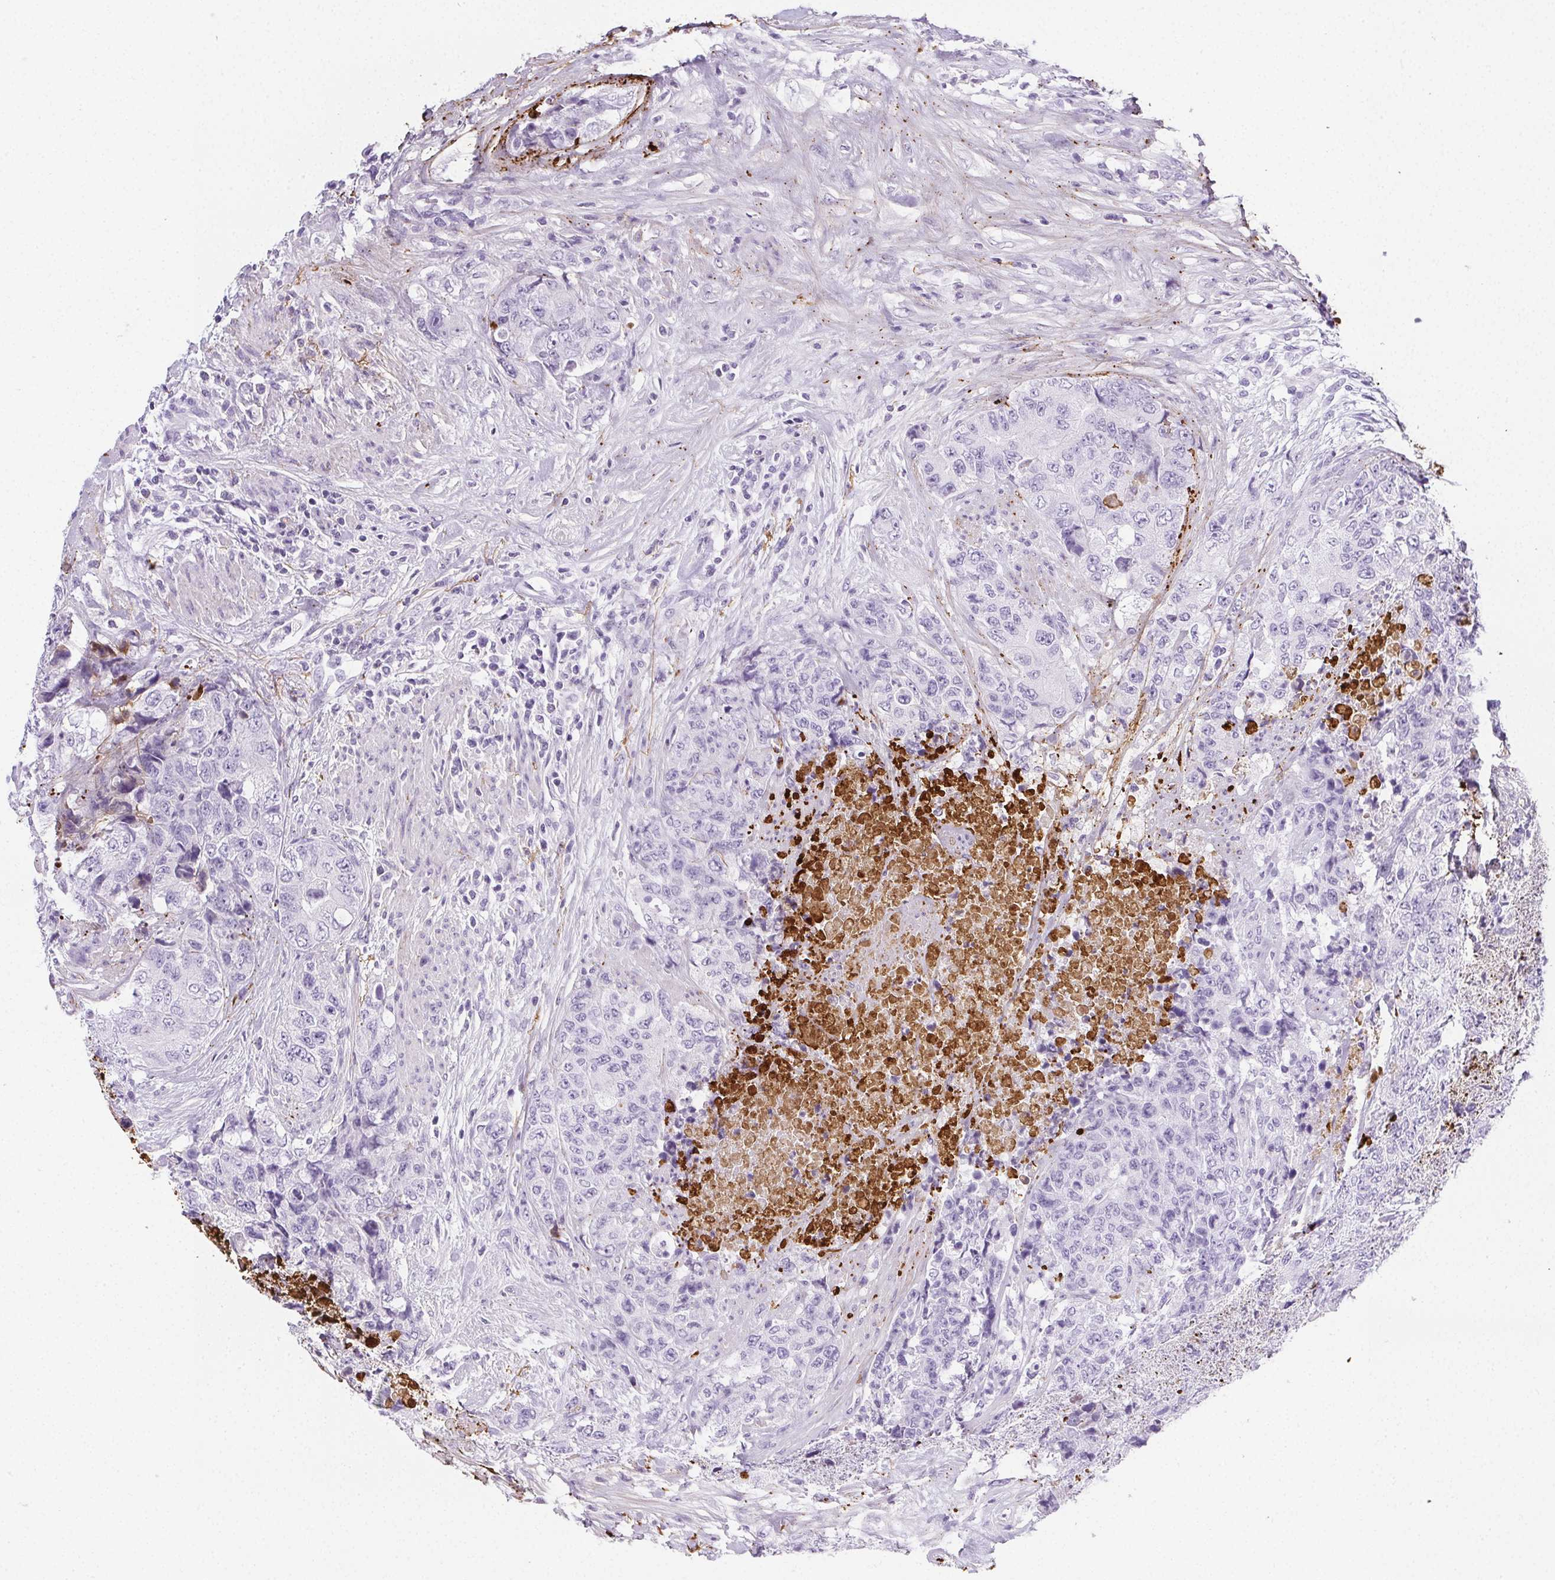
{"staining": {"intensity": "negative", "quantity": "none", "location": "none"}, "tissue": "urothelial cancer", "cell_type": "Tumor cells", "image_type": "cancer", "snomed": [{"axis": "morphology", "description": "Urothelial carcinoma, High grade"}, {"axis": "topography", "description": "Urinary bladder"}], "caption": "Immunohistochemistry of human urothelial cancer demonstrates no expression in tumor cells. (Brightfield microscopy of DAB immunohistochemistry at high magnification).", "gene": "VTN", "patient": {"sex": "female", "age": 78}}